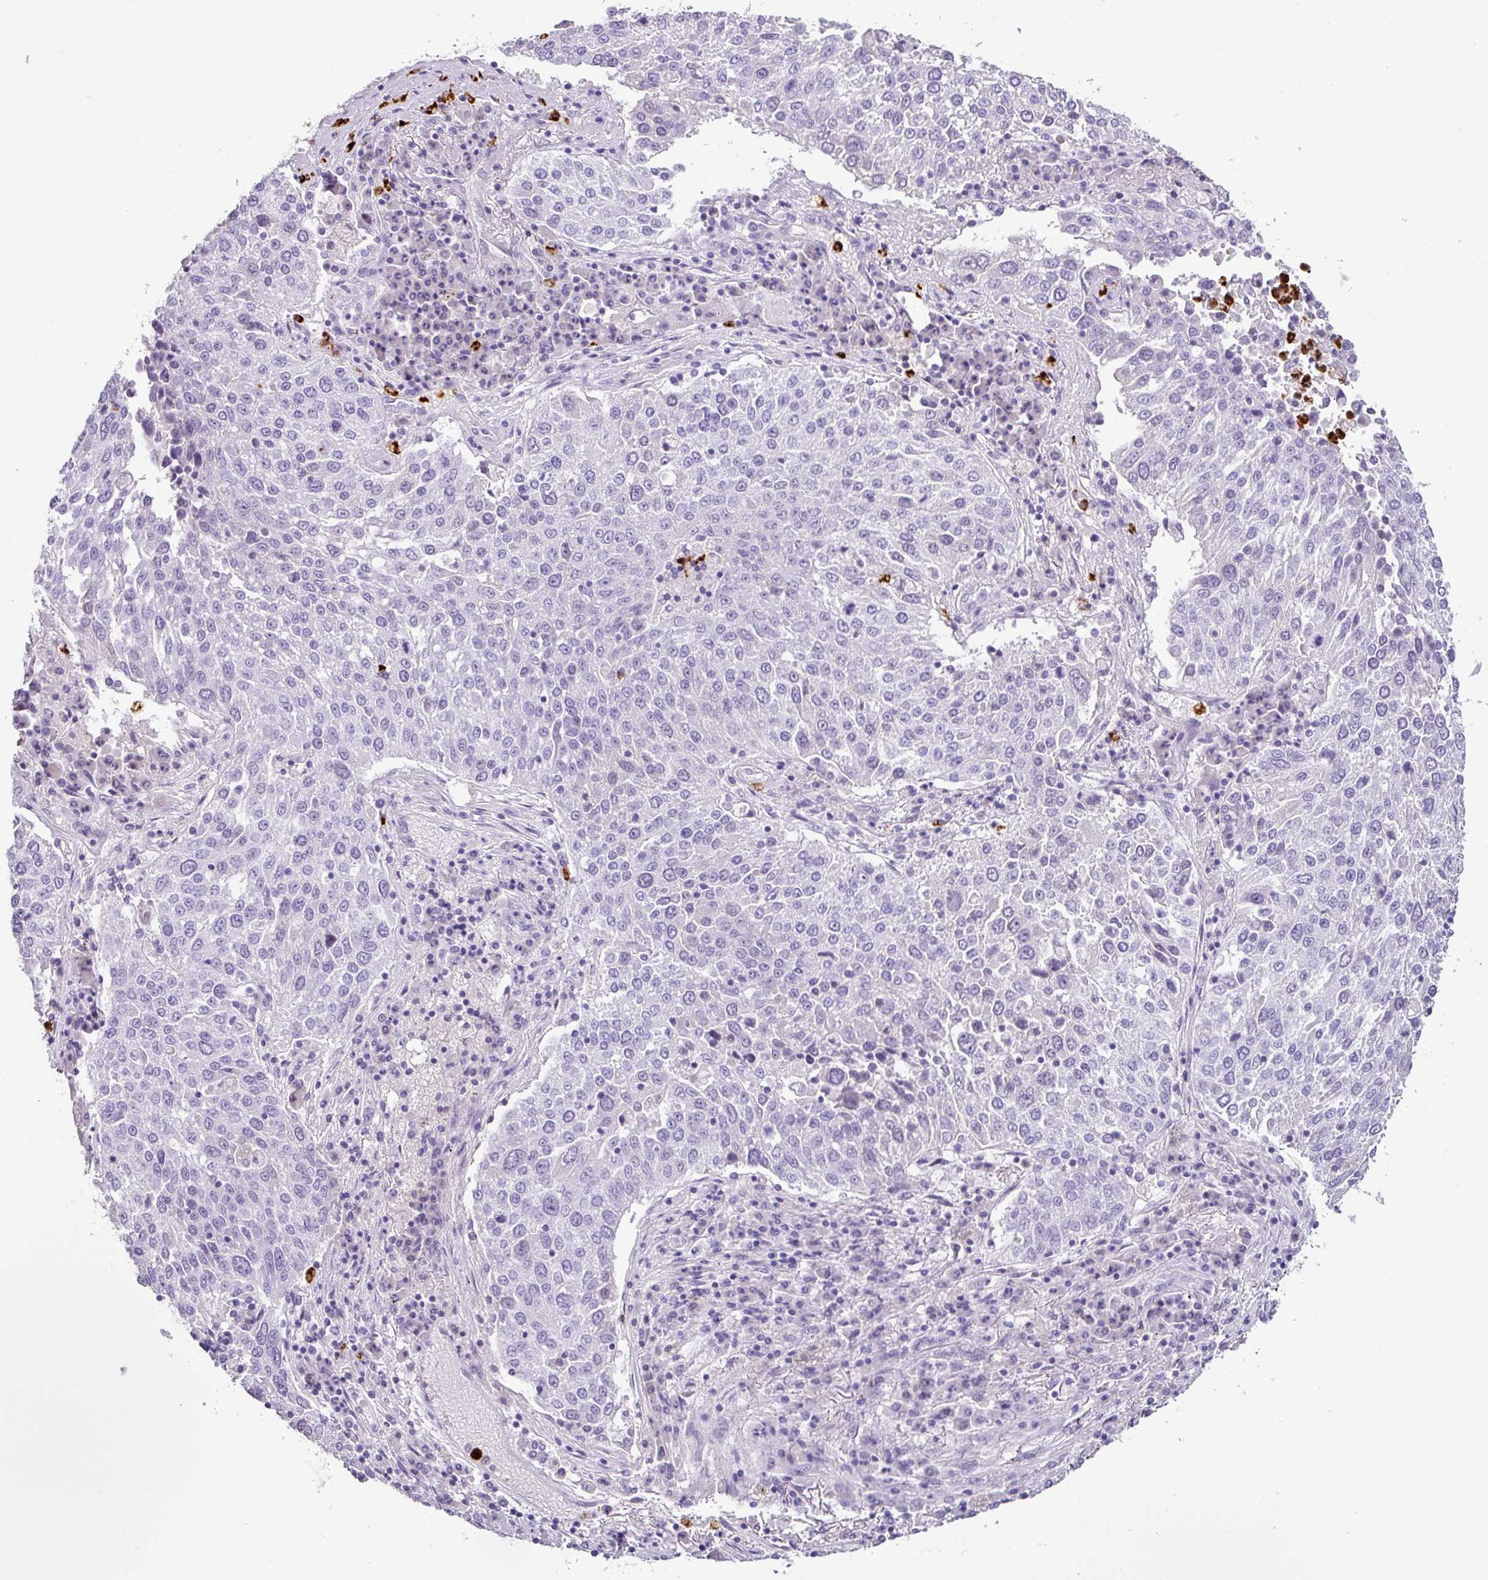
{"staining": {"intensity": "negative", "quantity": "none", "location": "none"}, "tissue": "lung cancer", "cell_type": "Tumor cells", "image_type": "cancer", "snomed": [{"axis": "morphology", "description": "Squamous cell carcinoma, NOS"}, {"axis": "topography", "description": "Lung"}], "caption": "Protein analysis of squamous cell carcinoma (lung) exhibits no significant staining in tumor cells.", "gene": "CTSG", "patient": {"sex": "male", "age": 65}}